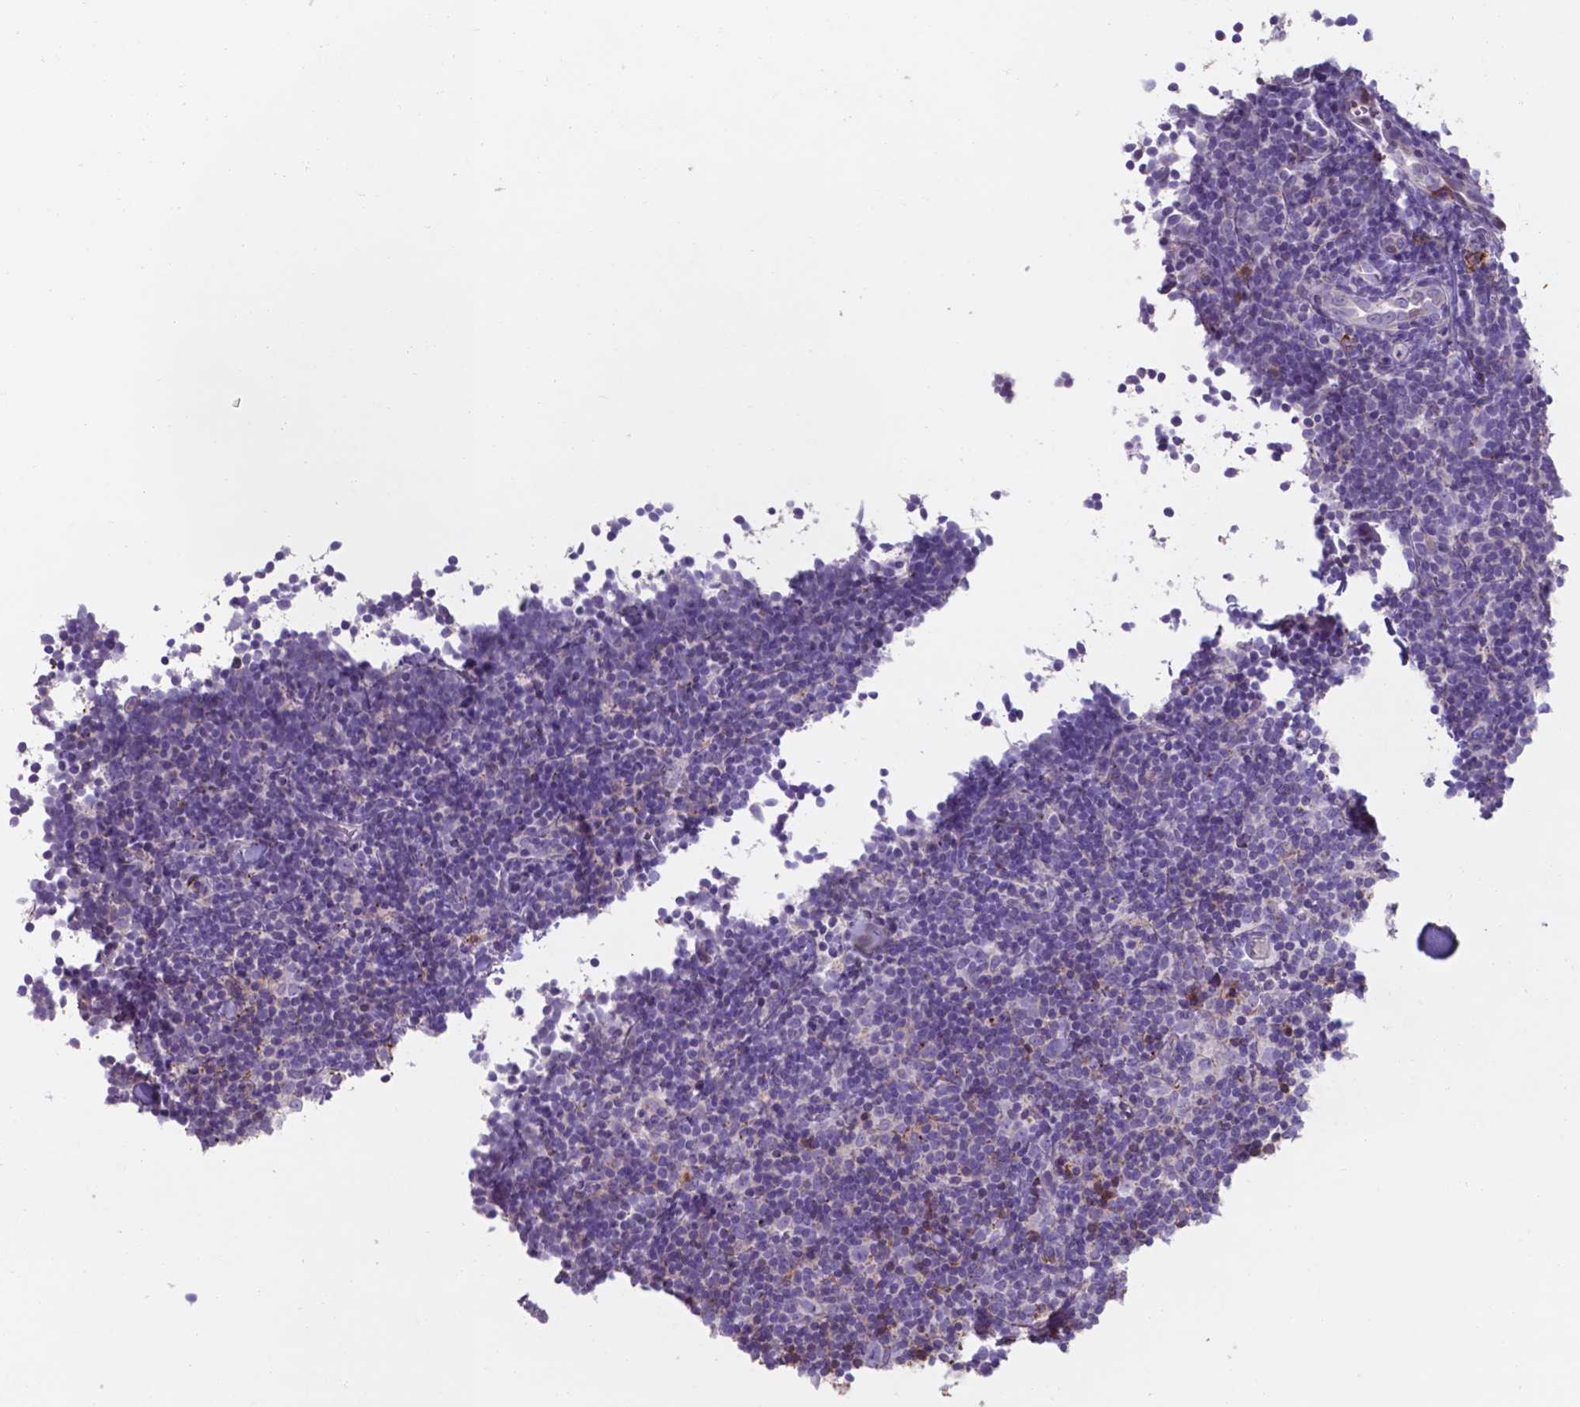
{"staining": {"intensity": "negative", "quantity": "none", "location": "none"}, "tissue": "lymphoma", "cell_type": "Tumor cells", "image_type": "cancer", "snomed": [{"axis": "morphology", "description": "Malignant lymphoma, non-Hodgkin's type, Low grade"}, {"axis": "topography", "description": "Lymph node"}], "caption": "A high-resolution histopathology image shows IHC staining of lymphoma, which exhibits no significant positivity in tumor cells. (DAB immunohistochemistry (IHC), high magnification).", "gene": "SERPINA1", "patient": {"sex": "female", "age": 56}}